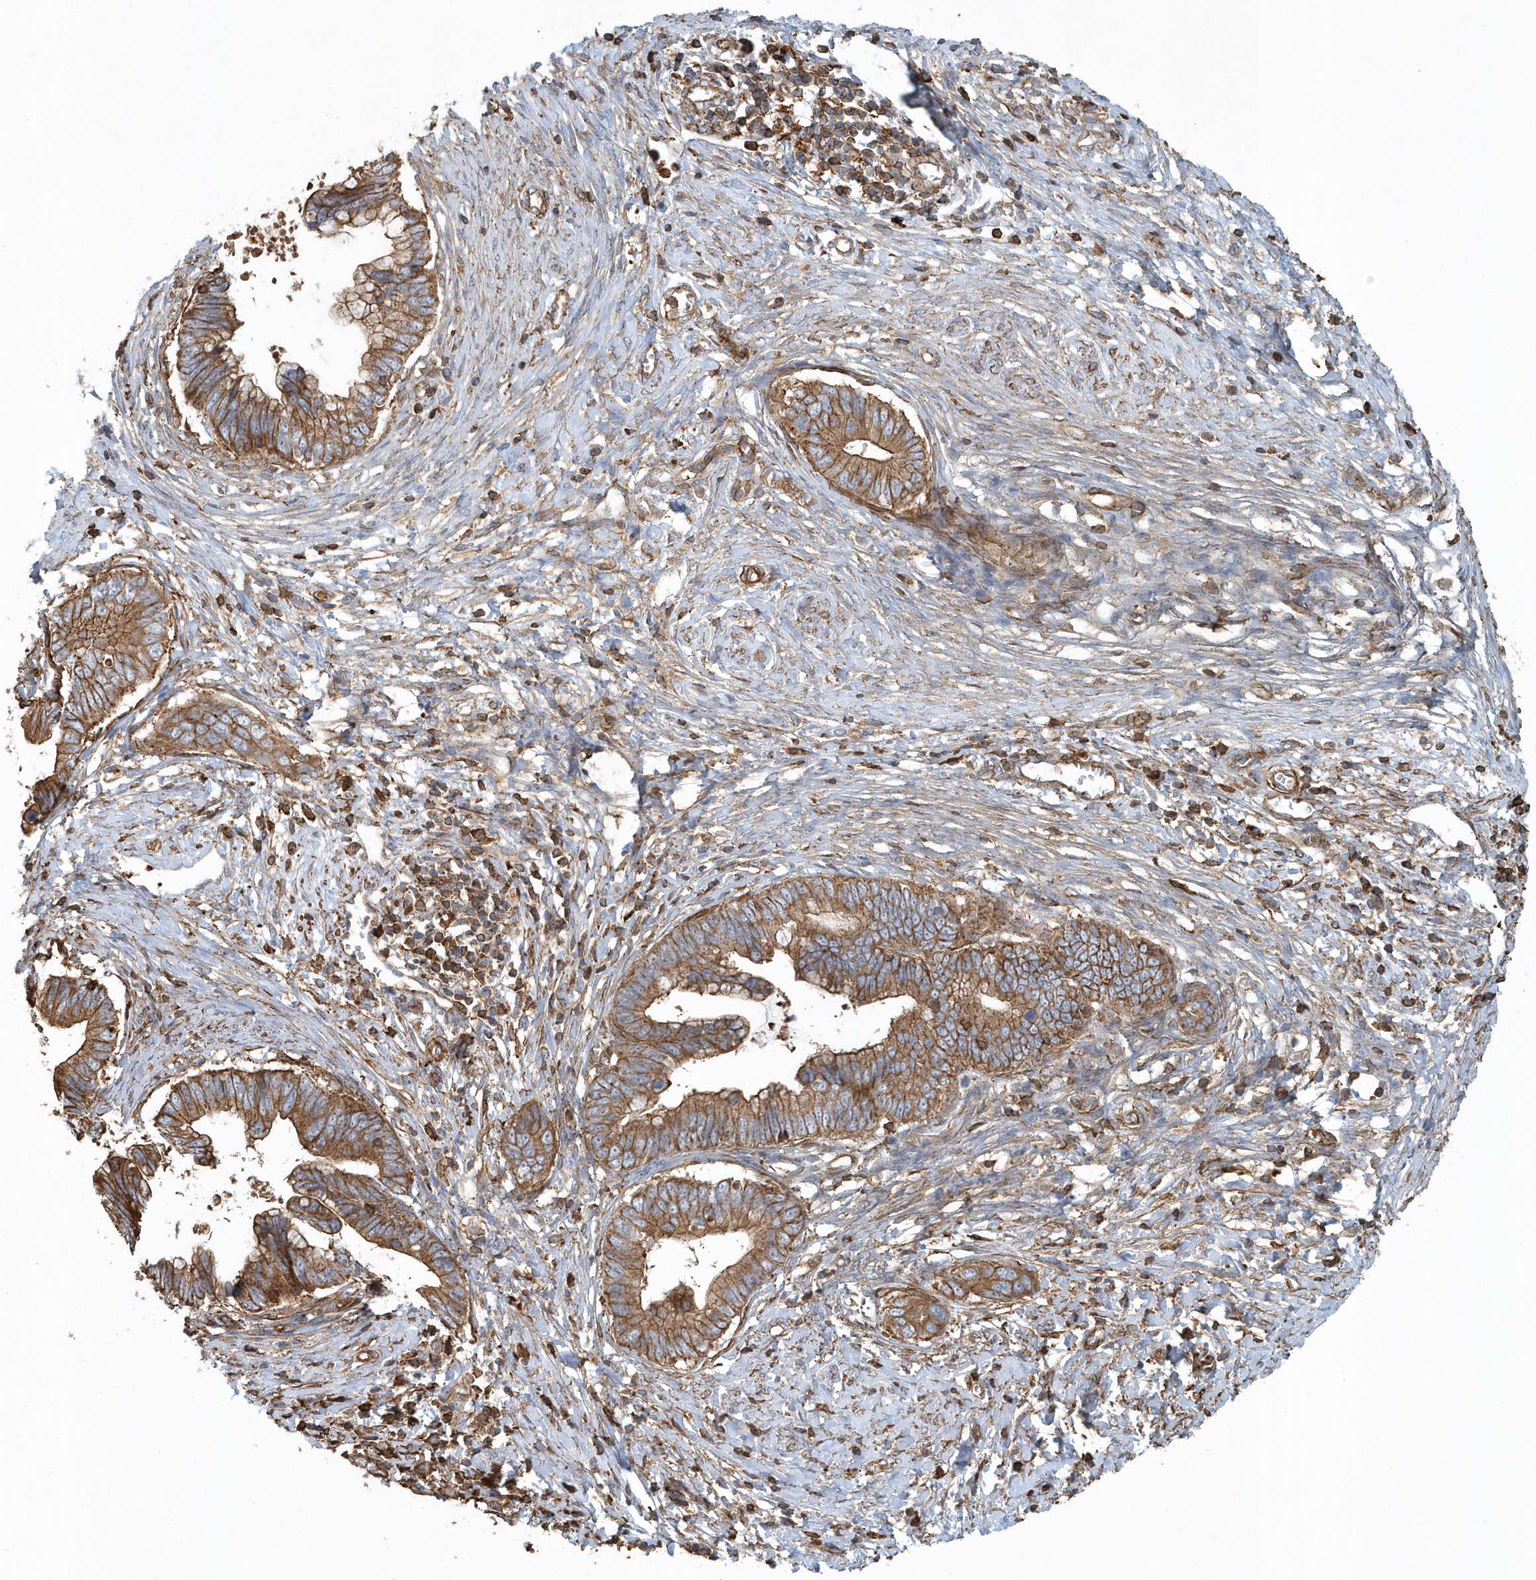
{"staining": {"intensity": "moderate", "quantity": ">75%", "location": "cytoplasmic/membranous"}, "tissue": "cervical cancer", "cell_type": "Tumor cells", "image_type": "cancer", "snomed": [{"axis": "morphology", "description": "Adenocarcinoma, NOS"}, {"axis": "topography", "description": "Cervix"}], "caption": "Immunohistochemical staining of cervical adenocarcinoma exhibits medium levels of moderate cytoplasmic/membranous expression in about >75% of tumor cells.", "gene": "MMUT", "patient": {"sex": "female", "age": 44}}